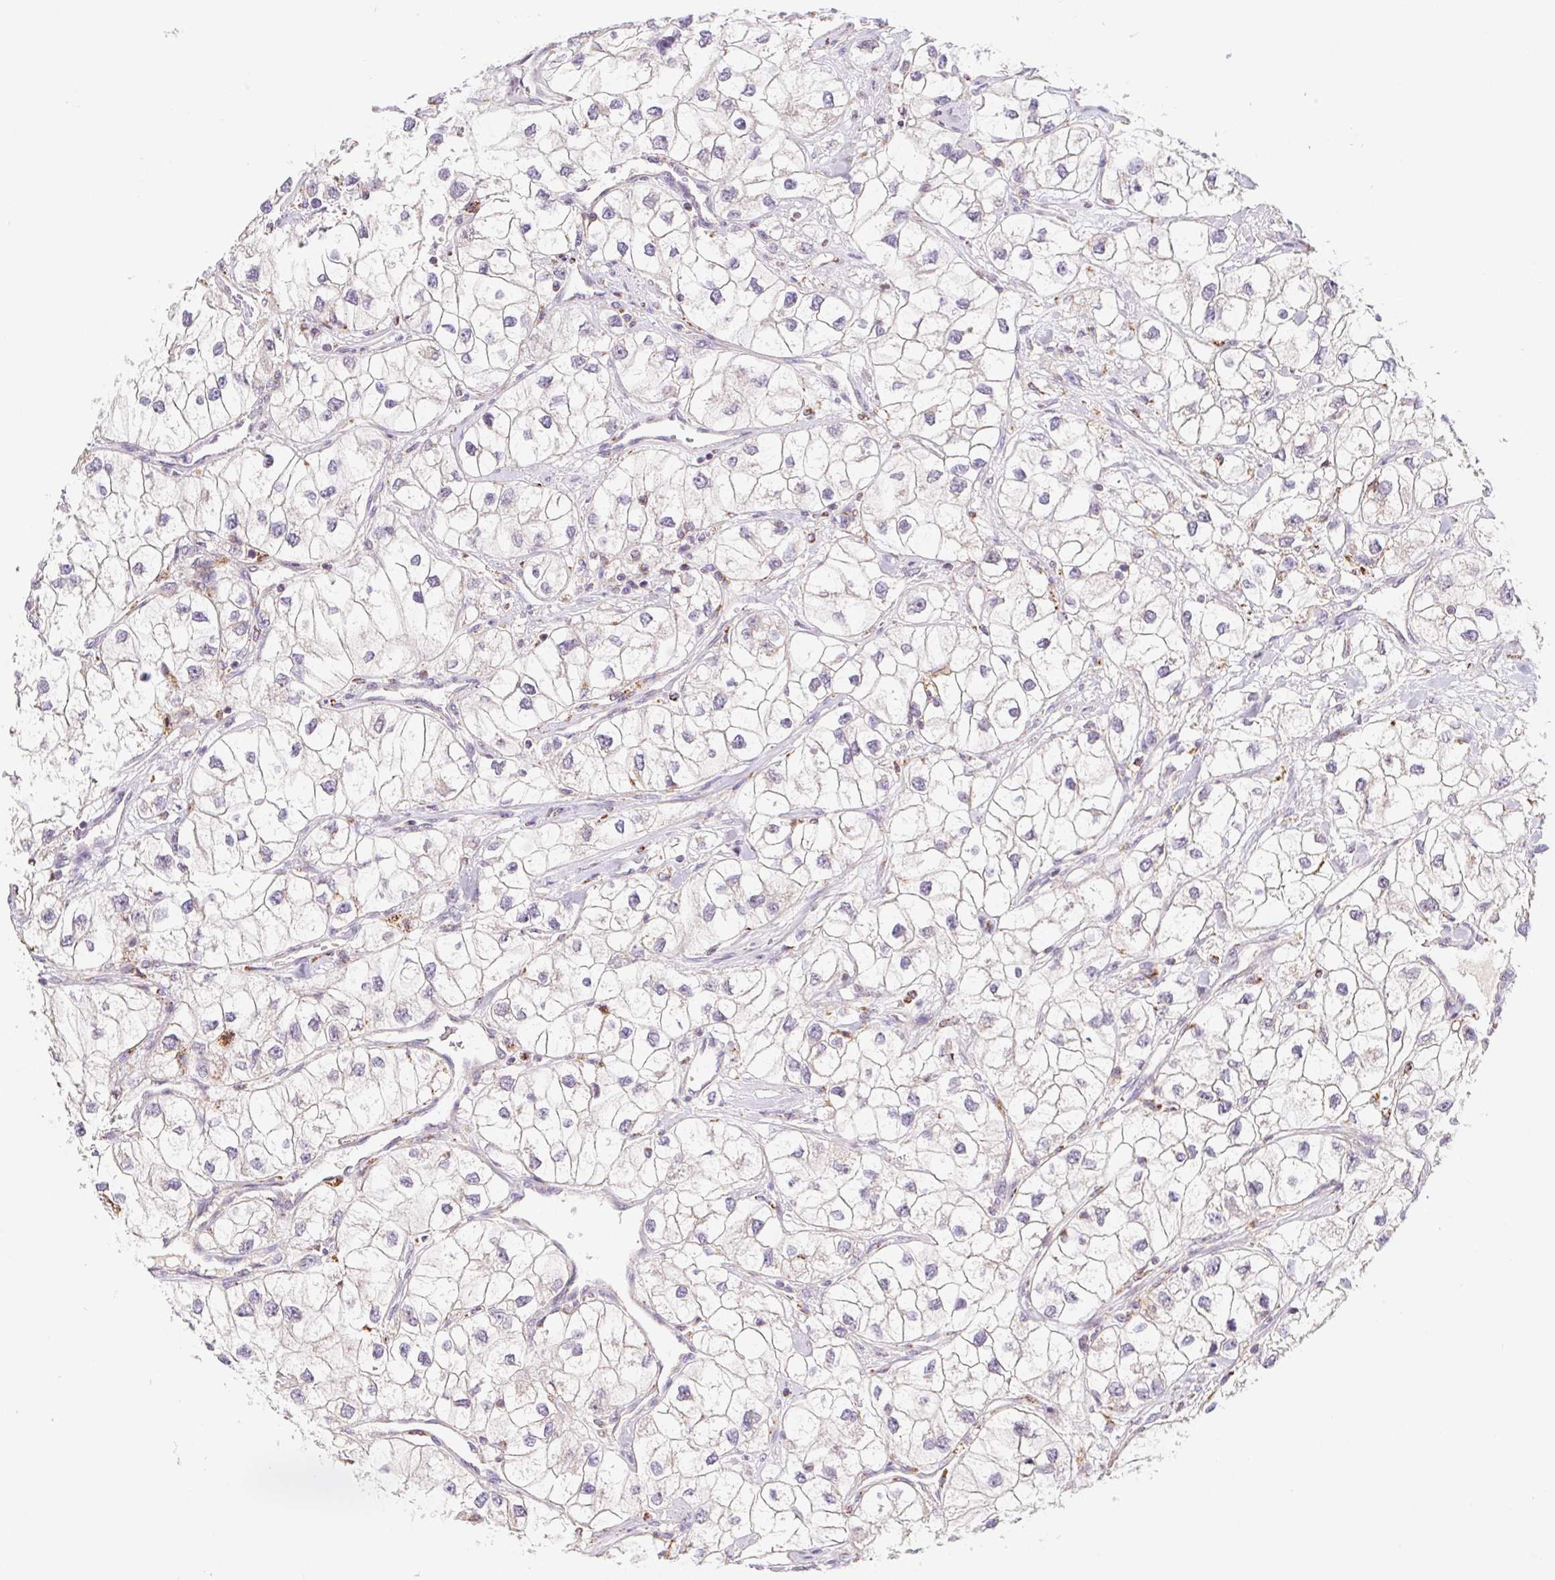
{"staining": {"intensity": "negative", "quantity": "none", "location": "none"}, "tissue": "renal cancer", "cell_type": "Tumor cells", "image_type": "cancer", "snomed": [{"axis": "morphology", "description": "Adenocarcinoma, NOS"}, {"axis": "topography", "description": "Kidney"}], "caption": "A high-resolution photomicrograph shows immunohistochemistry (IHC) staining of renal cancer, which shows no significant positivity in tumor cells. (DAB (3,3'-diaminobenzidine) immunohistochemistry (IHC) visualized using brightfield microscopy, high magnification).", "gene": "EMC6", "patient": {"sex": "male", "age": 59}}